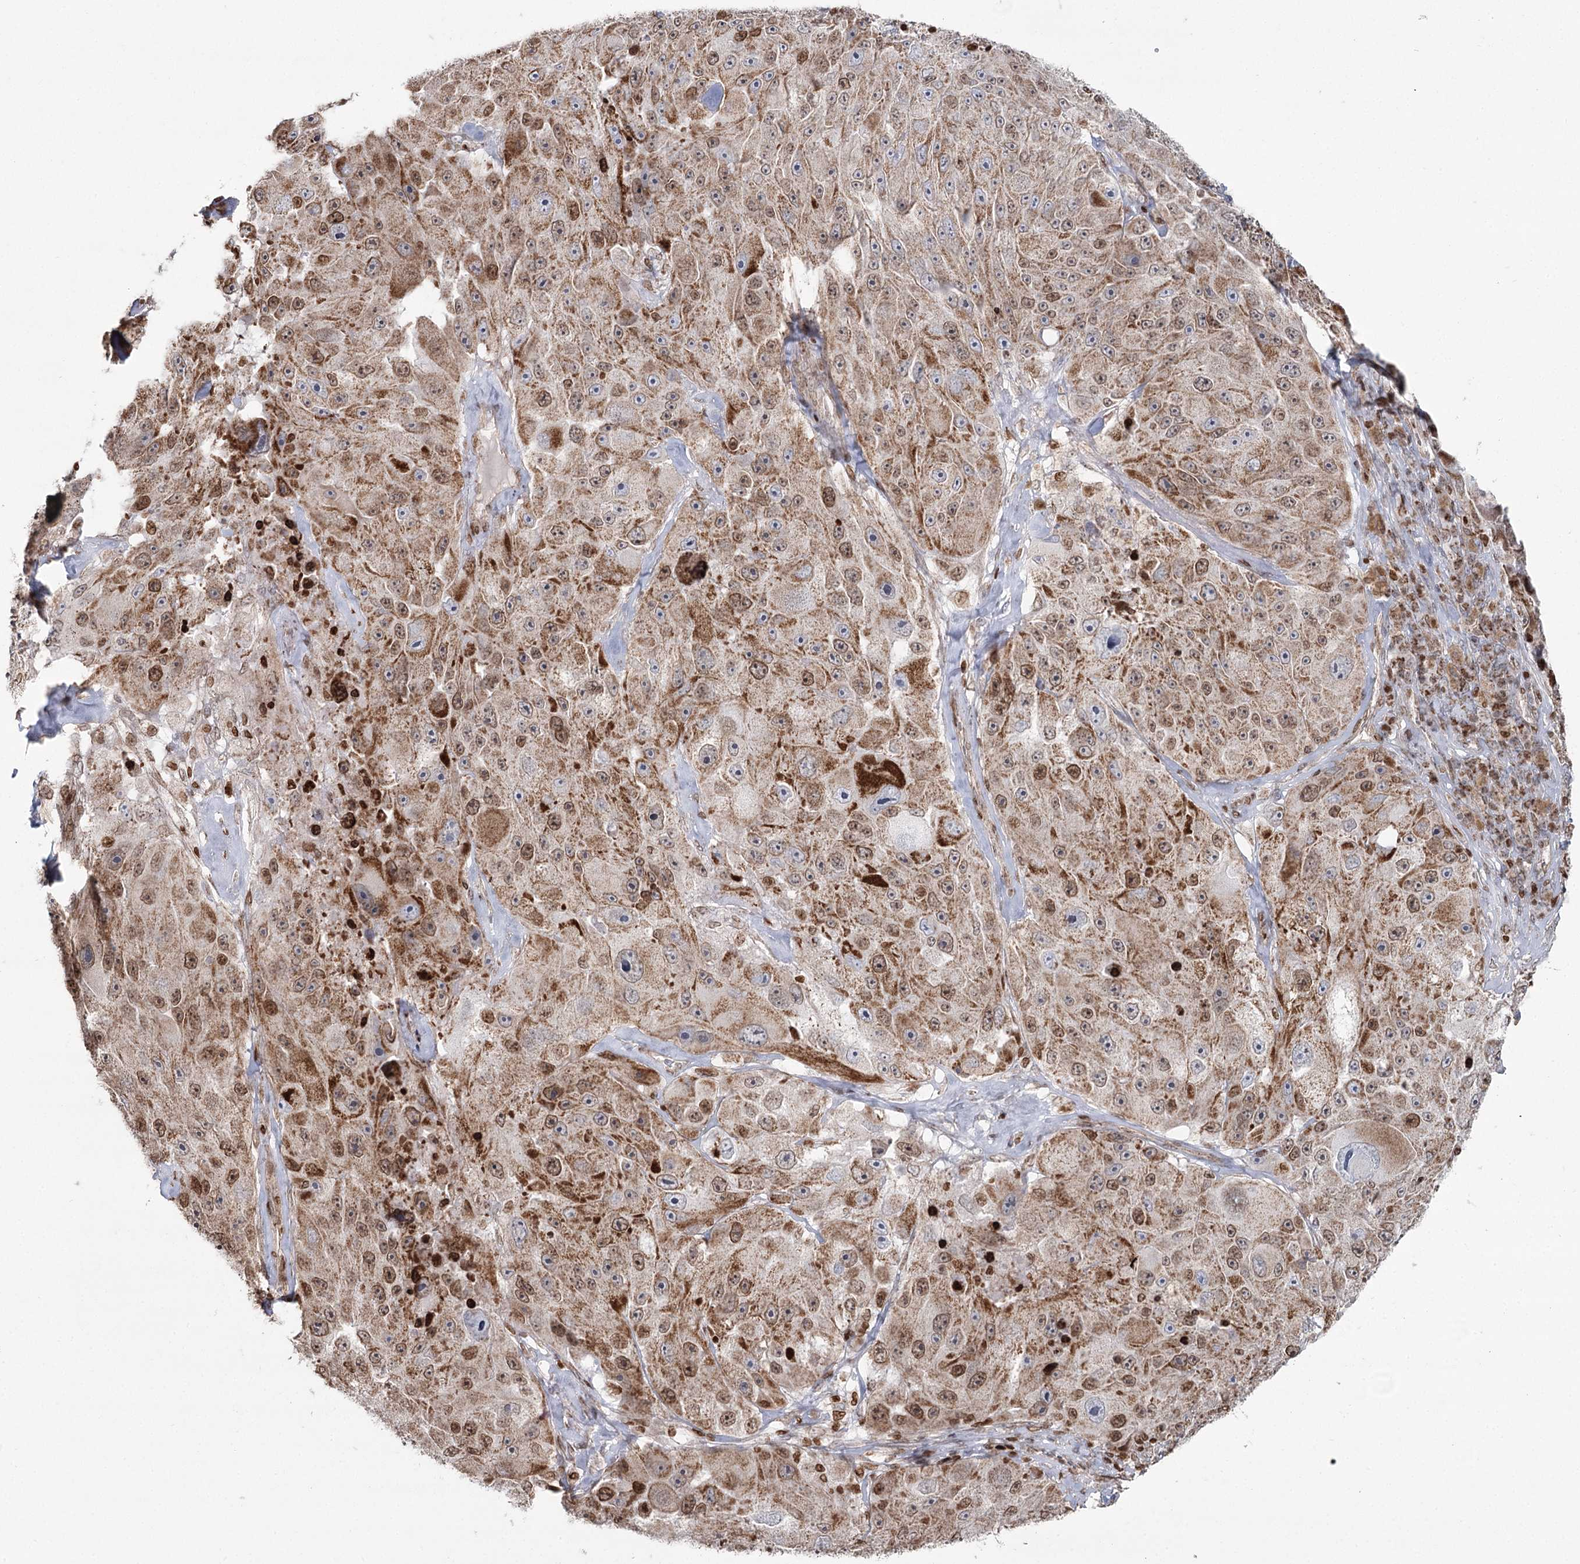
{"staining": {"intensity": "moderate", "quantity": ">75%", "location": "cytoplasmic/membranous,nuclear"}, "tissue": "melanoma", "cell_type": "Tumor cells", "image_type": "cancer", "snomed": [{"axis": "morphology", "description": "Malignant melanoma, Metastatic site"}, {"axis": "topography", "description": "Lymph node"}], "caption": "Human malignant melanoma (metastatic site) stained for a protein (brown) shows moderate cytoplasmic/membranous and nuclear positive expression in approximately >75% of tumor cells.", "gene": "PDHX", "patient": {"sex": "male", "age": 62}}